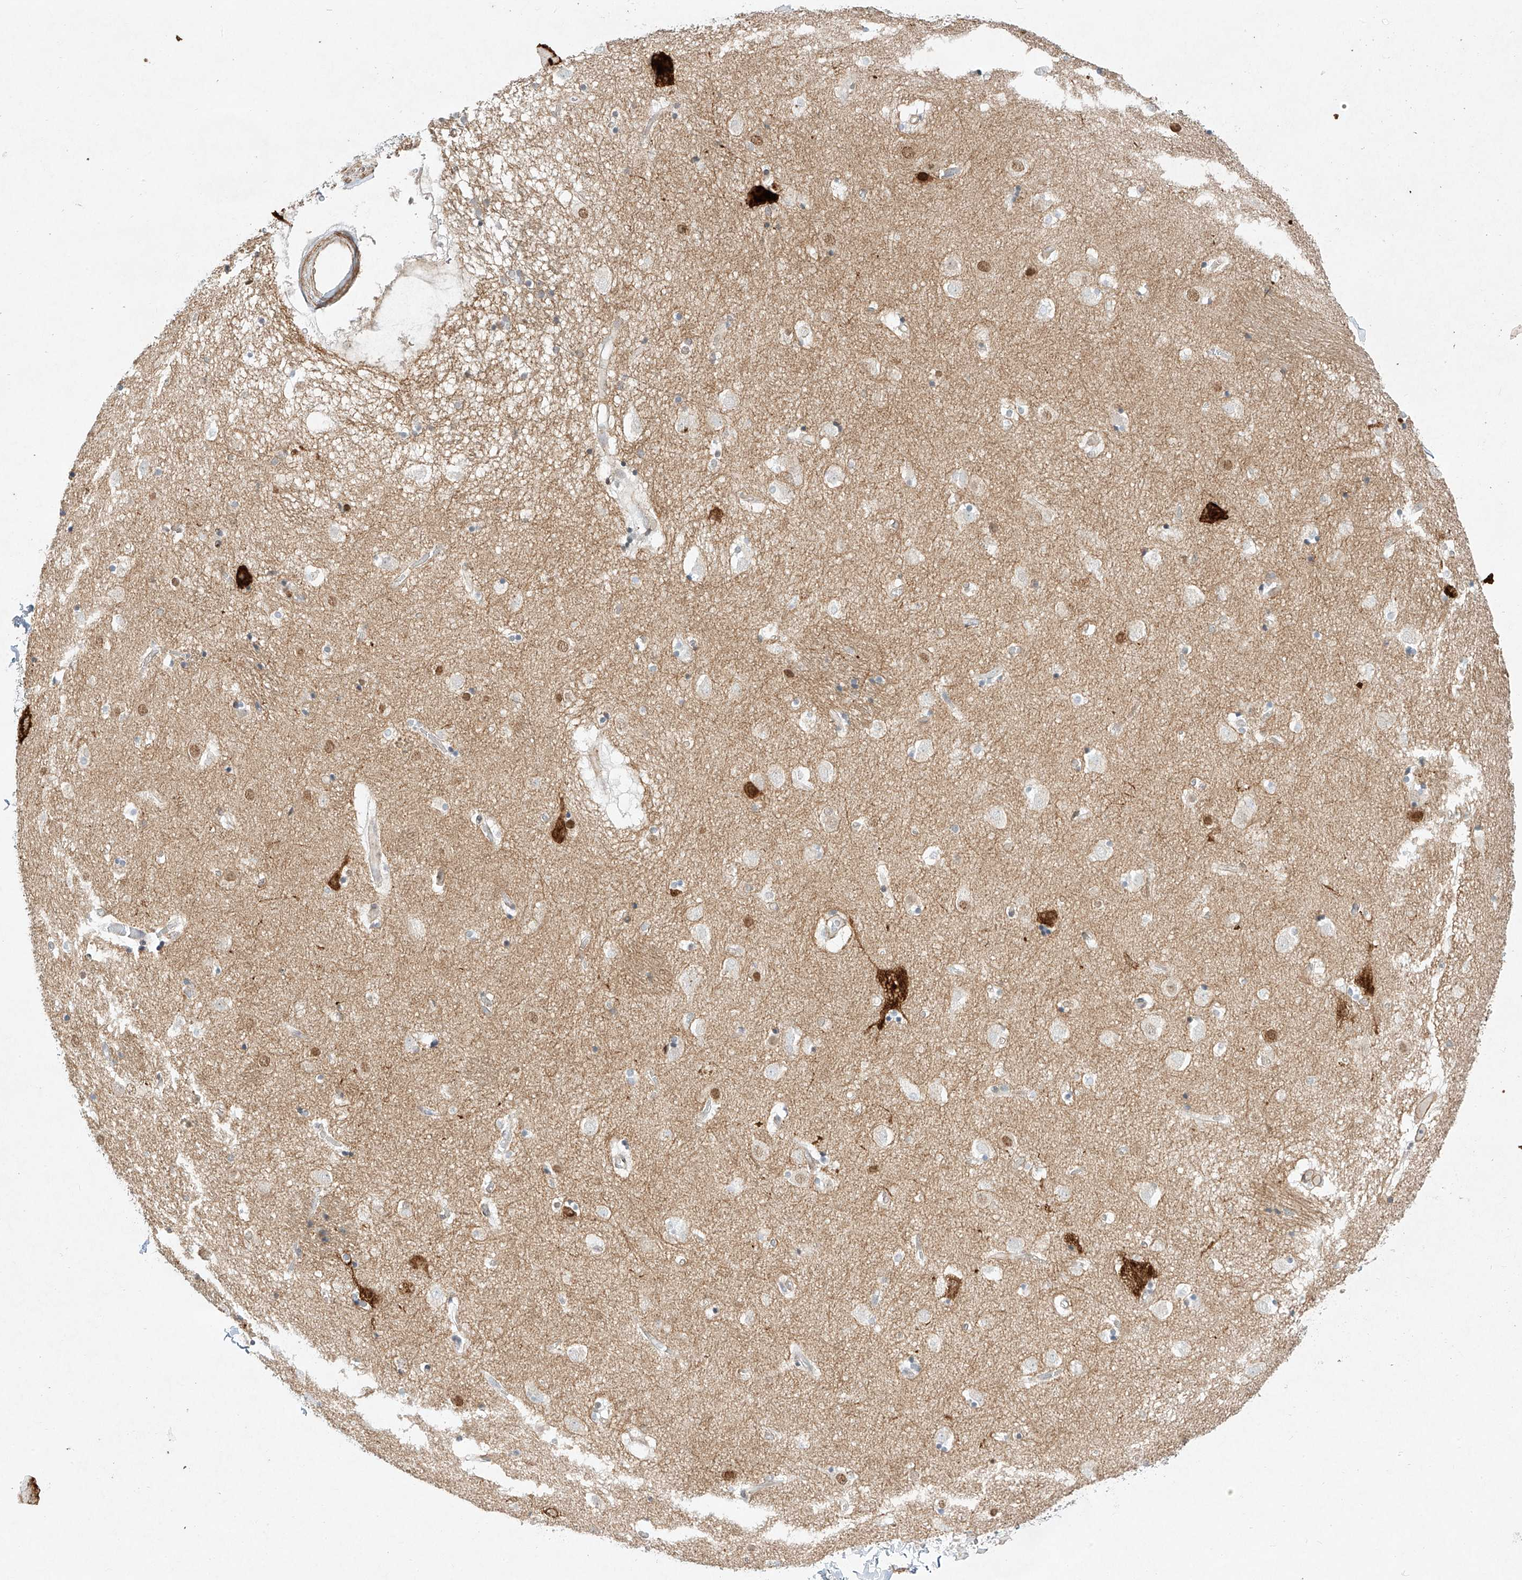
{"staining": {"intensity": "negative", "quantity": "none", "location": "none"}, "tissue": "caudate", "cell_type": "Glial cells", "image_type": "normal", "snomed": [{"axis": "morphology", "description": "Normal tissue, NOS"}, {"axis": "topography", "description": "Lateral ventricle wall"}], "caption": "IHC image of unremarkable human caudate stained for a protein (brown), which displays no expression in glial cells.", "gene": "REEP2", "patient": {"sex": "male", "age": 70}}